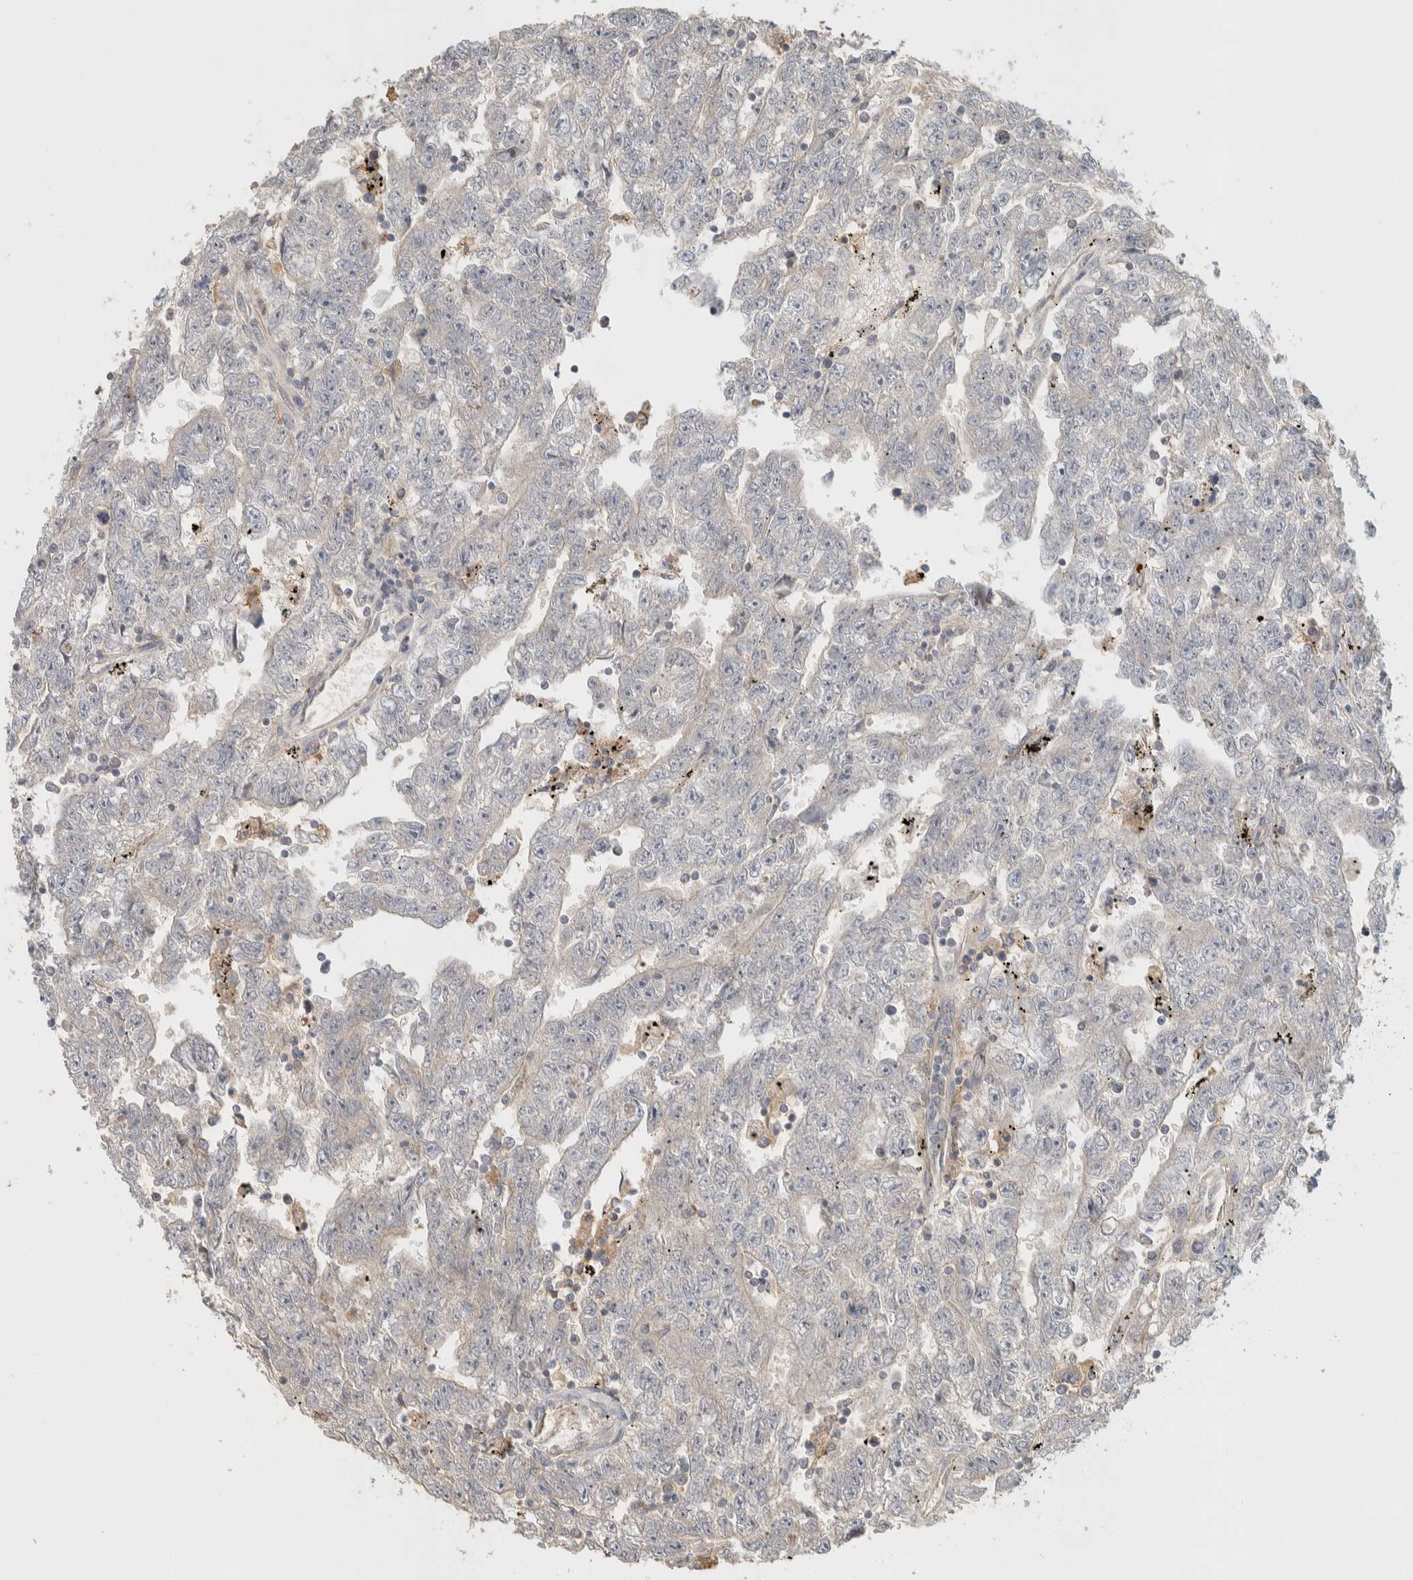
{"staining": {"intensity": "negative", "quantity": "none", "location": "none"}, "tissue": "testis cancer", "cell_type": "Tumor cells", "image_type": "cancer", "snomed": [{"axis": "morphology", "description": "Carcinoma, Embryonal, NOS"}, {"axis": "topography", "description": "Testis"}], "caption": "DAB immunohistochemical staining of embryonal carcinoma (testis) reveals no significant staining in tumor cells. The staining is performed using DAB brown chromogen with nuclei counter-stained in using hematoxylin.", "gene": "KIF9", "patient": {"sex": "male", "age": 25}}